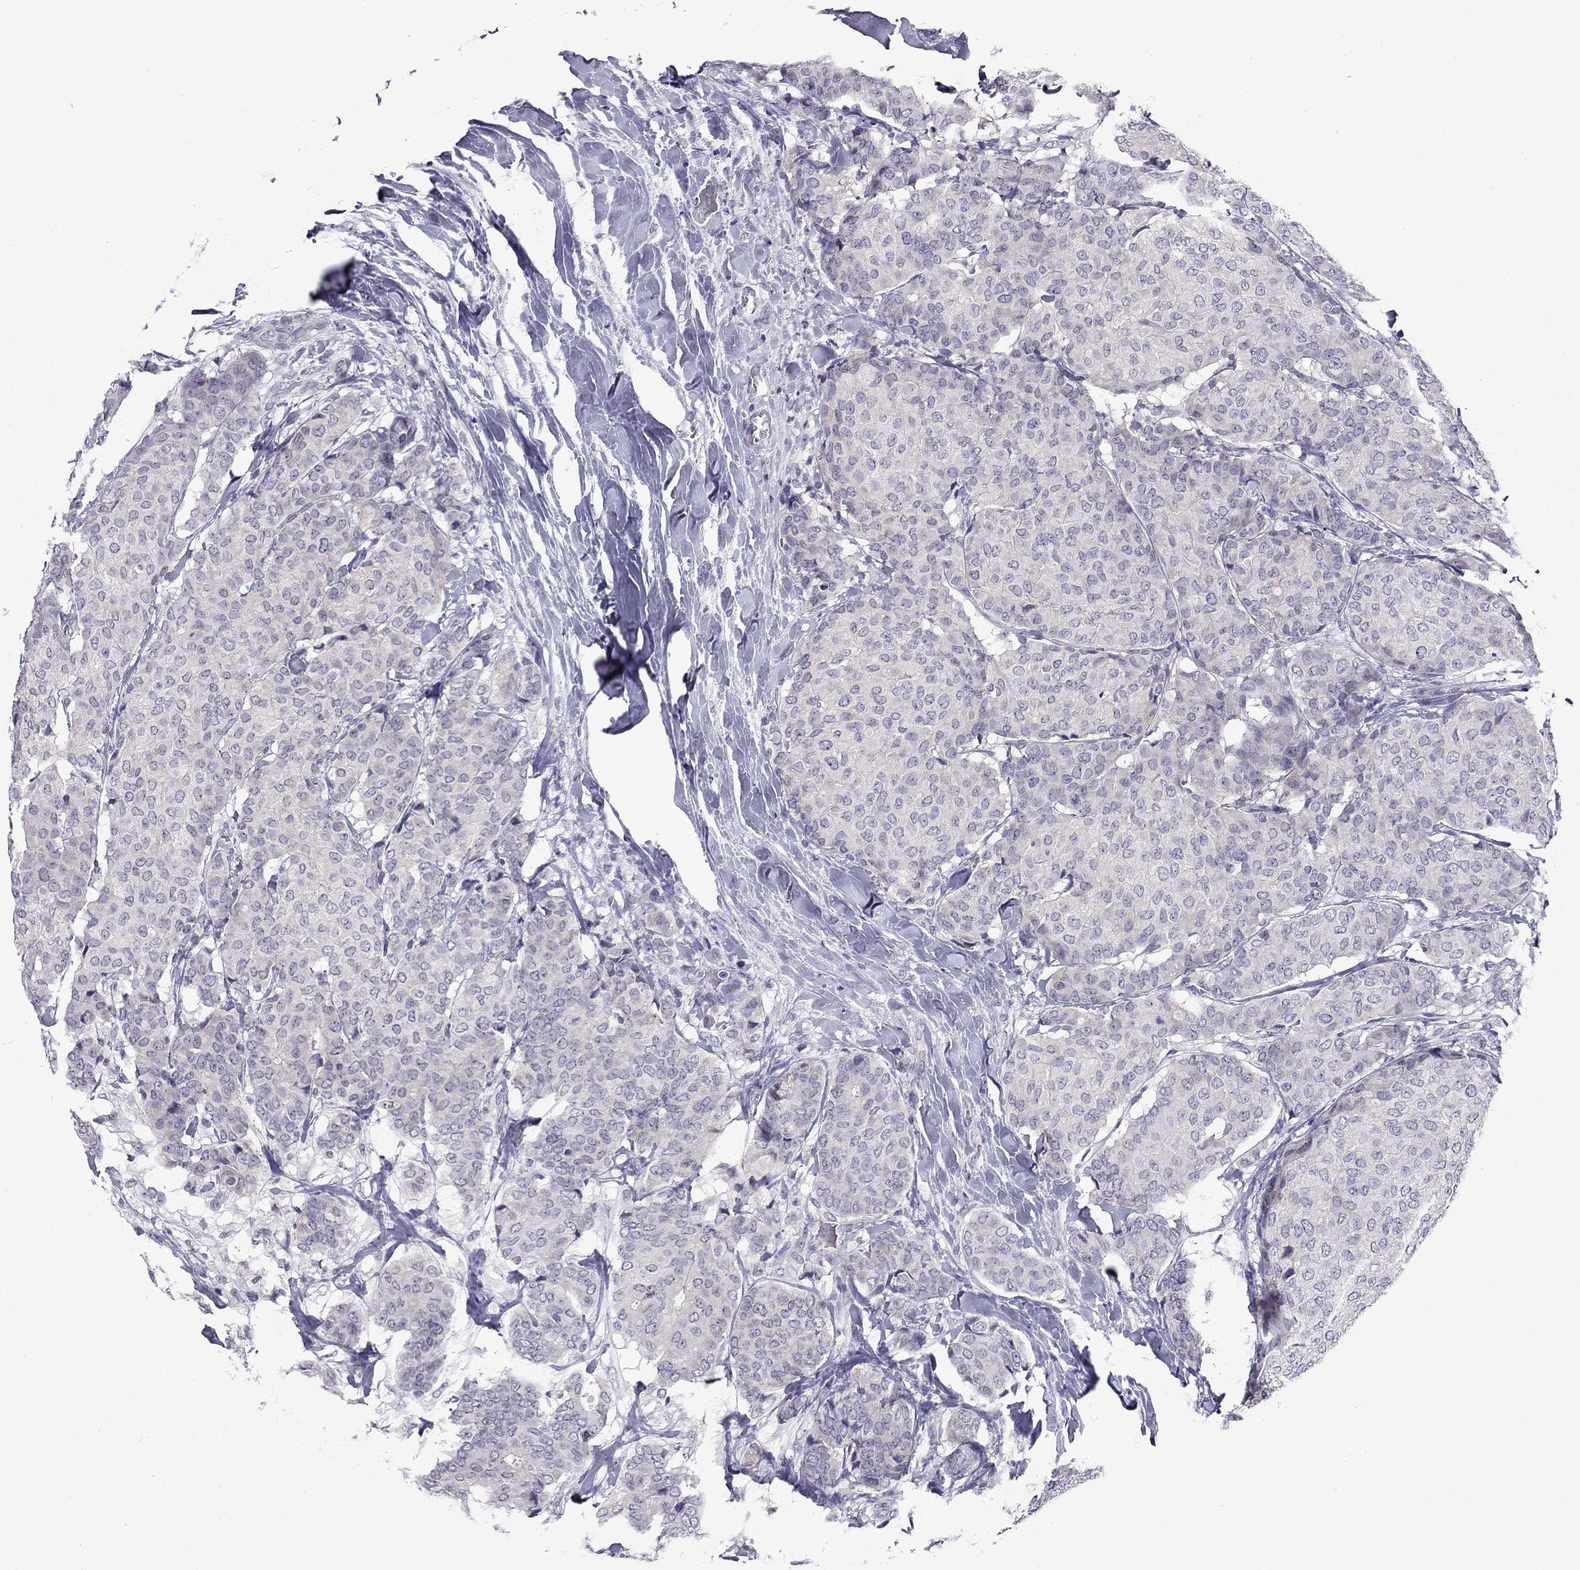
{"staining": {"intensity": "negative", "quantity": "none", "location": "none"}, "tissue": "breast cancer", "cell_type": "Tumor cells", "image_type": "cancer", "snomed": [{"axis": "morphology", "description": "Duct carcinoma"}, {"axis": "topography", "description": "Breast"}], "caption": "An image of breast cancer stained for a protein exhibits no brown staining in tumor cells.", "gene": "POM121L12", "patient": {"sex": "female", "age": 75}}